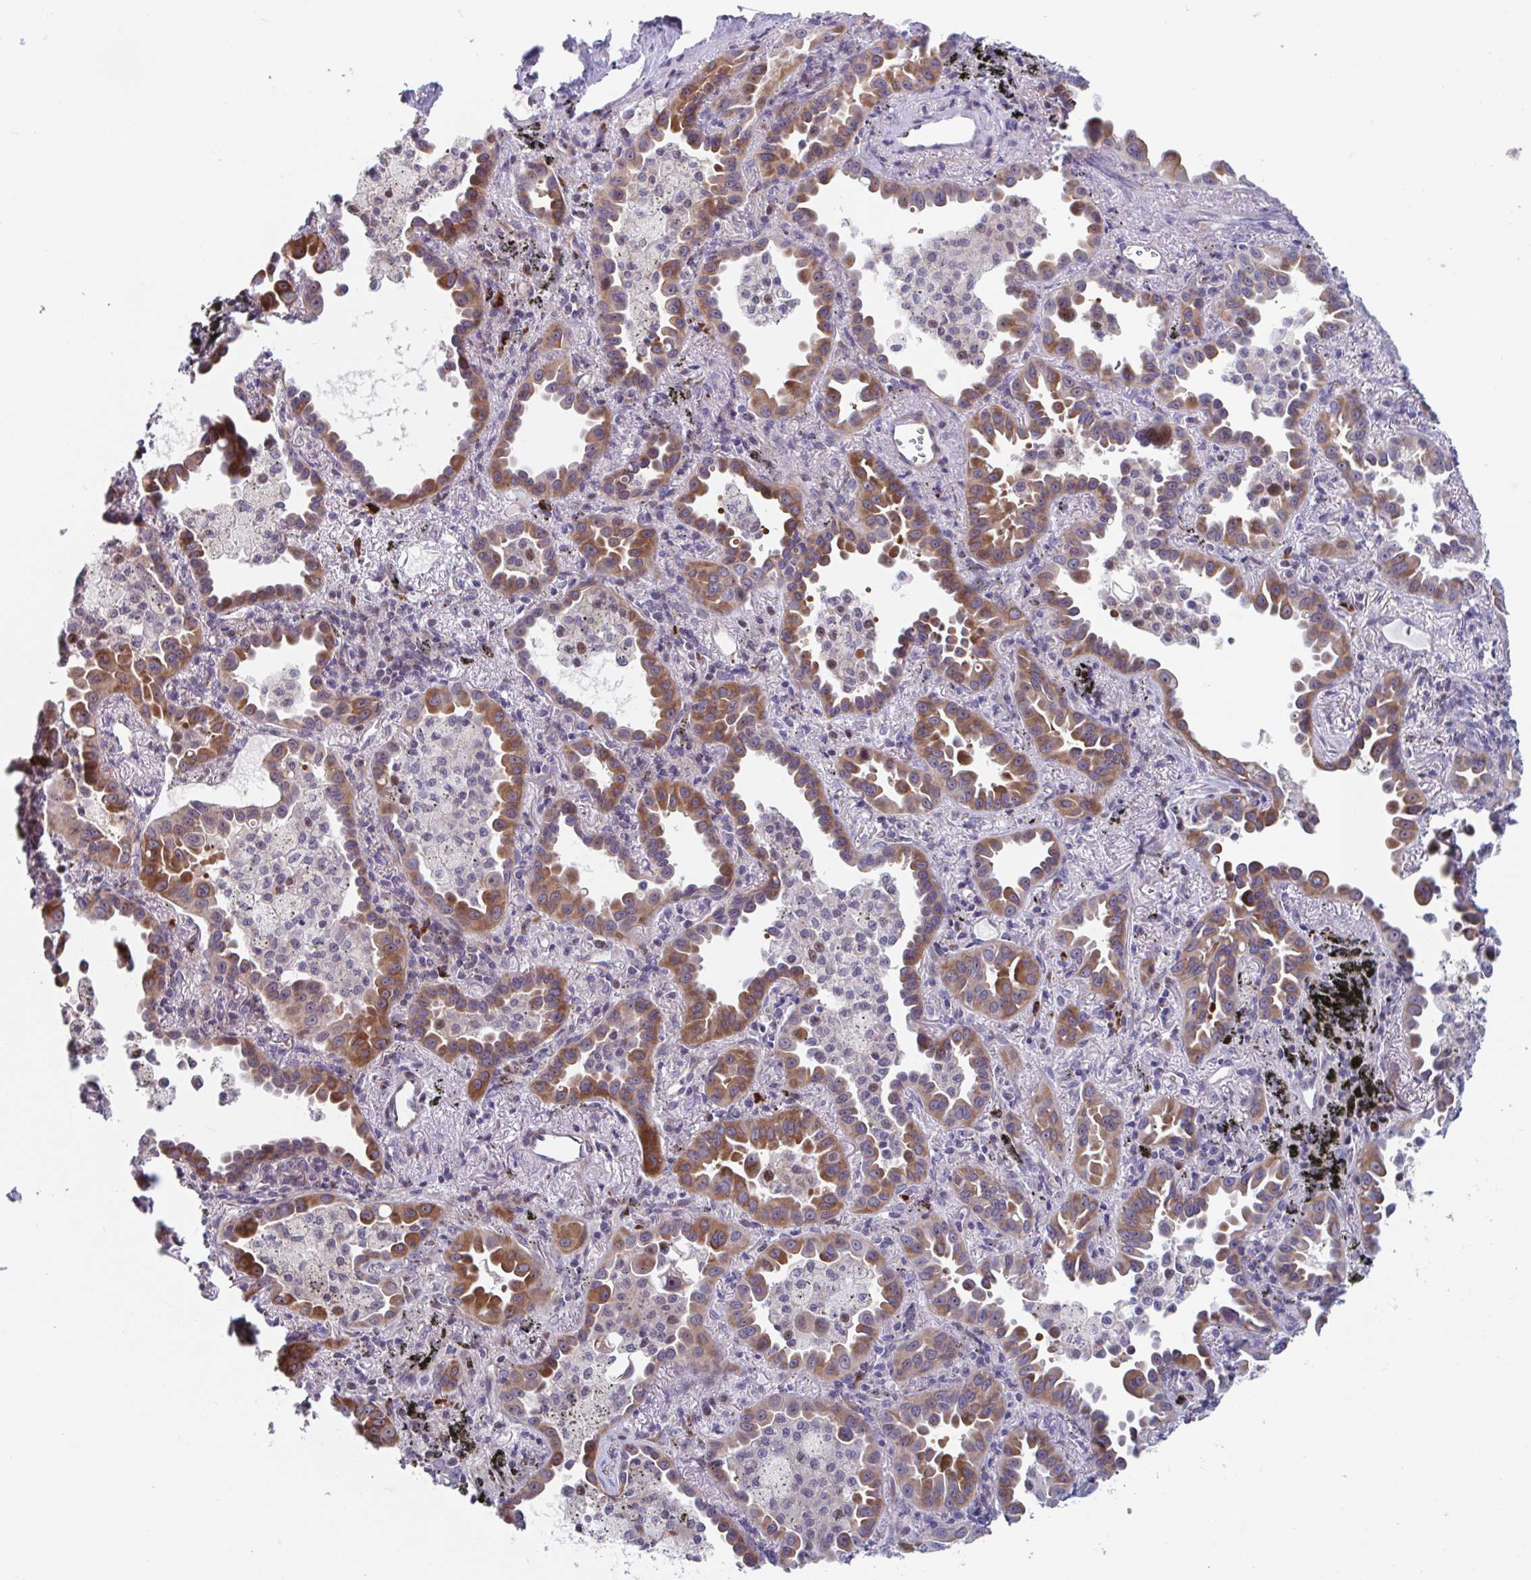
{"staining": {"intensity": "moderate", "quantity": ">75%", "location": "cytoplasmic/membranous"}, "tissue": "lung cancer", "cell_type": "Tumor cells", "image_type": "cancer", "snomed": [{"axis": "morphology", "description": "Adenocarcinoma, NOS"}, {"axis": "topography", "description": "Lung"}], "caption": "A brown stain labels moderate cytoplasmic/membranous positivity of a protein in adenocarcinoma (lung) tumor cells. The staining is performed using DAB brown chromogen to label protein expression. The nuclei are counter-stained blue using hematoxylin.", "gene": "DUXA", "patient": {"sex": "male", "age": 68}}